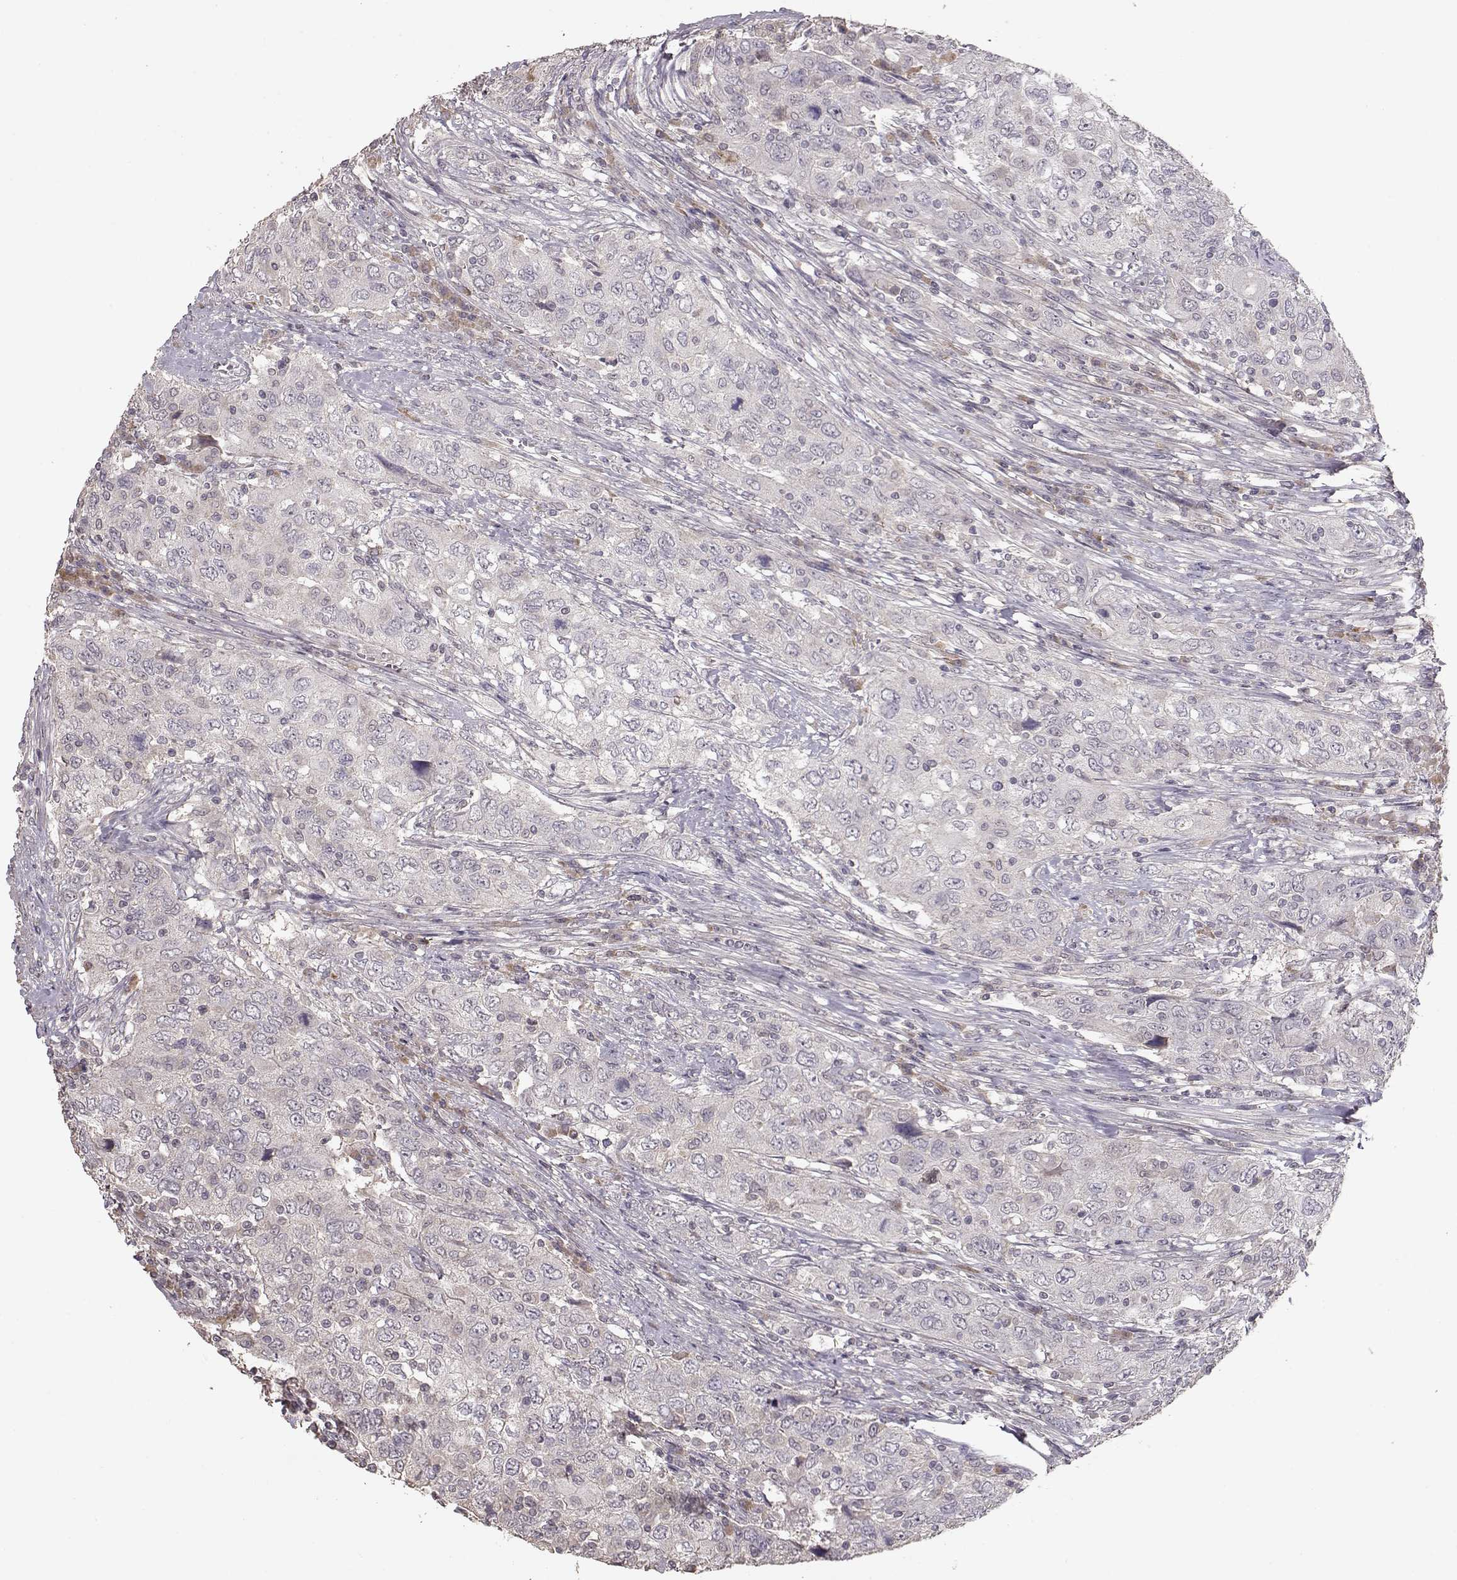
{"staining": {"intensity": "weak", "quantity": "<25%", "location": "cytoplasmic/membranous"}, "tissue": "urothelial cancer", "cell_type": "Tumor cells", "image_type": "cancer", "snomed": [{"axis": "morphology", "description": "Urothelial carcinoma, High grade"}, {"axis": "topography", "description": "Urinary bladder"}], "caption": "Tumor cells show no significant protein expression in urothelial carcinoma (high-grade). (DAB (3,3'-diaminobenzidine) immunohistochemistry visualized using brightfield microscopy, high magnification).", "gene": "PMCH", "patient": {"sex": "male", "age": 76}}